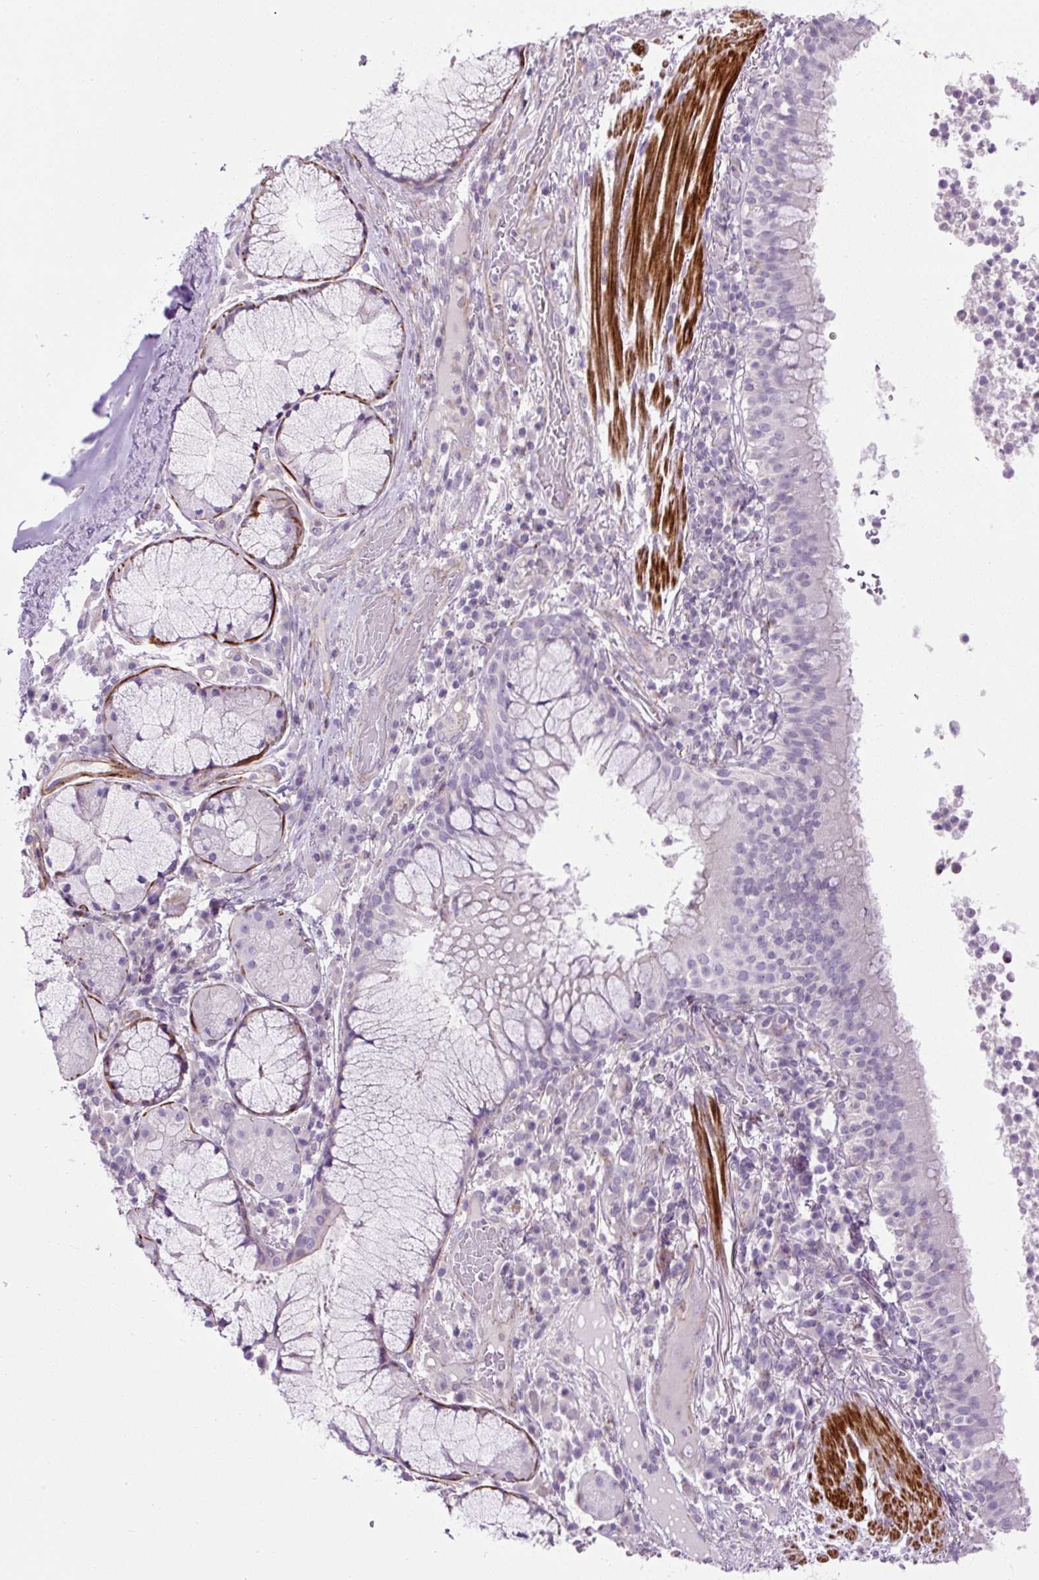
{"staining": {"intensity": "negative", "quantity": "none", "location": "none"}, "tissue": "bronchus", "cell_type": "Respiratory epithelial cells", "image_type": "normal", "snomed": [{"axis": "morphology", "description": "Normal tissue, NOS"}, {"axis": "topography", "description": "Cartilage tissue"}, {"axis": "topography", "description": "Bronchus"}], "caption": "This is a histopathology image of immunohistochemistry (IHC) staining of benign bronchus, which shows no positivity in respiratory epithelial cells.", "gene": "ZNF197", "patient": {"sex": "male", "age": 56}}